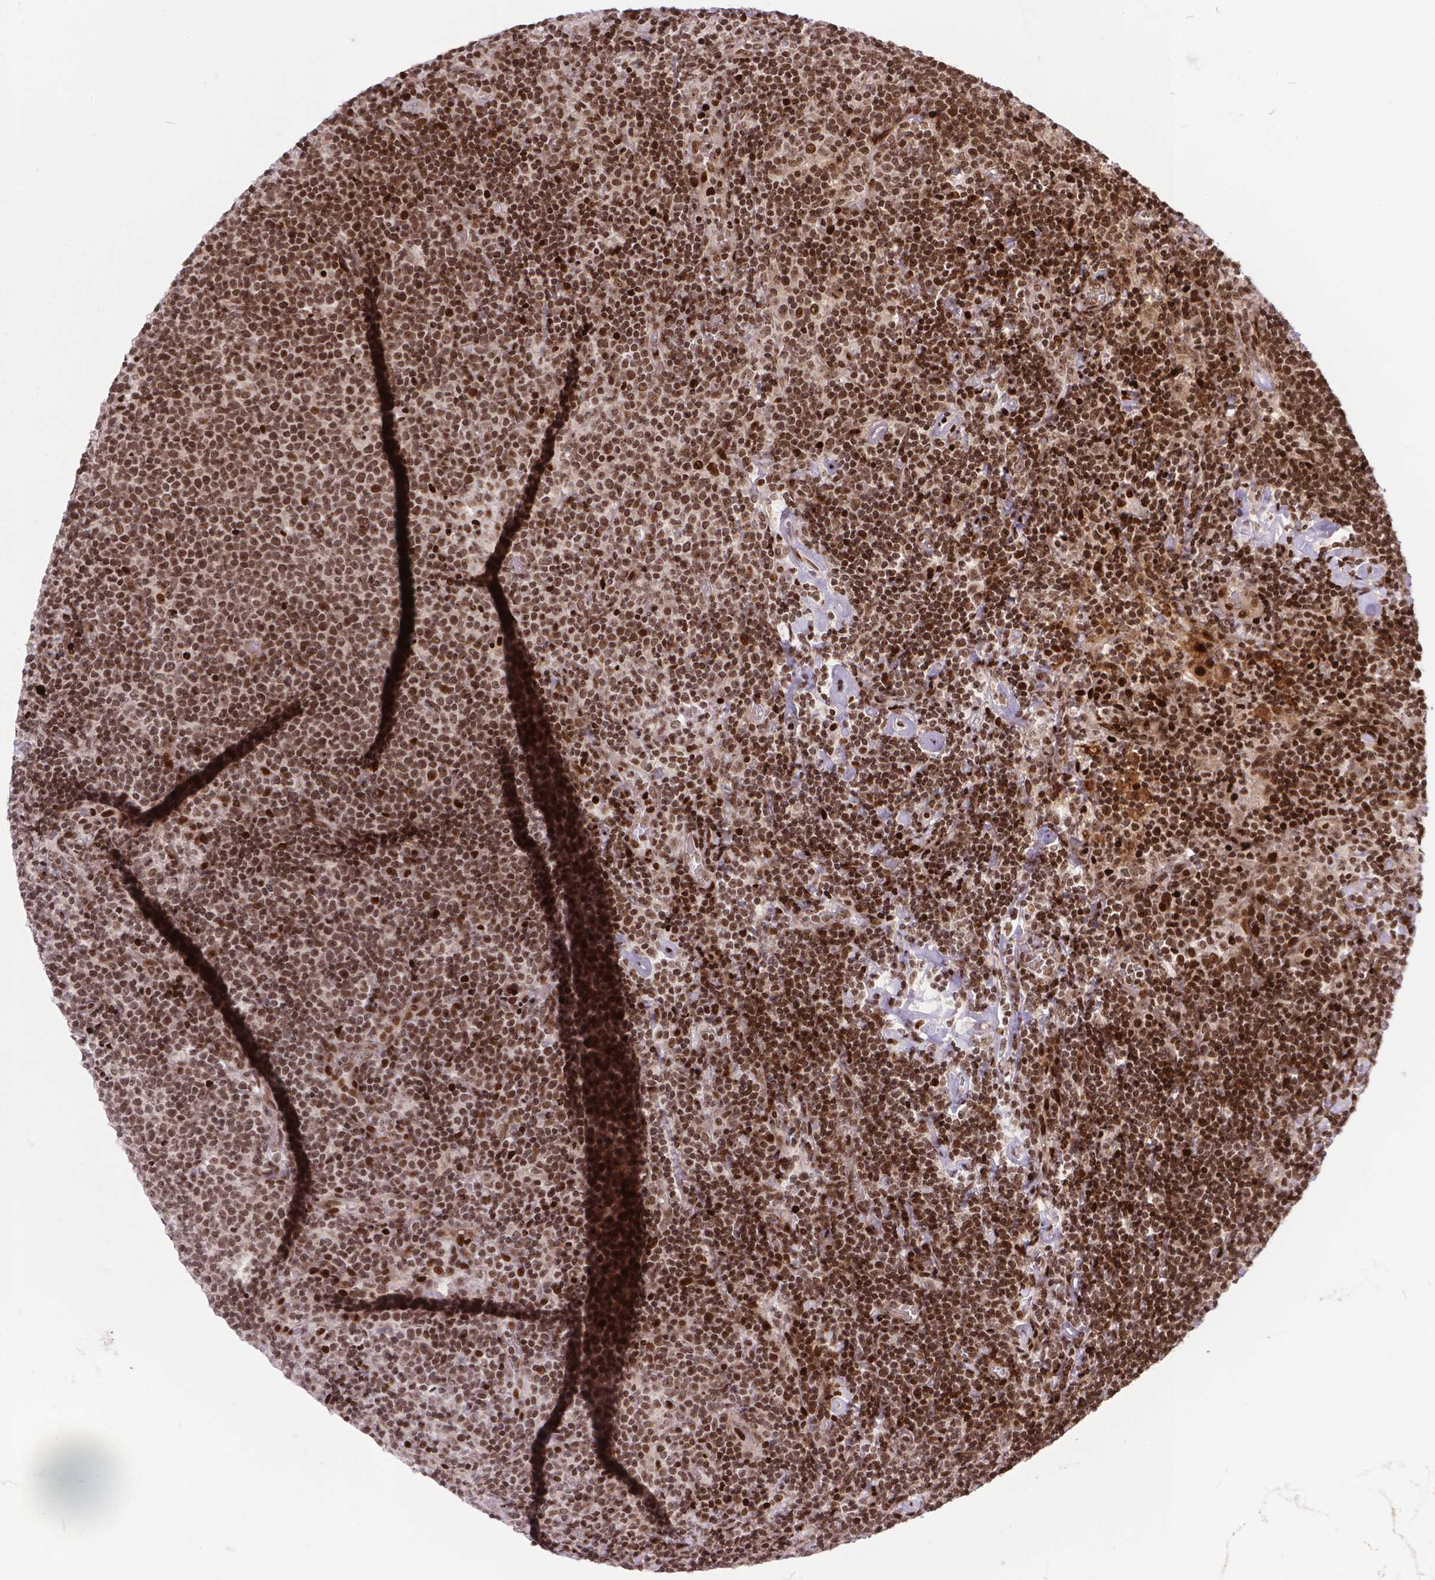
{"staining": {"intensity": "moderate", "quantity": ">75%", "location": "nuclear"}, "tissue": "lymphoma", "cell_type": "Tumor cells", "image_type": "cancer", "snomed": [{"axis": "morphology", "description": "Malignant lymphoma, non-Hodgkin's type, High grade"}, {"axis": "topography", "description": "Lymph node"}], "caption": "Malignant lymphoma, non-Hodgkin's type (high-grade) stained with immunohistochemistry shows moderate nuclear expression in about >75% of tumor cells.", "gene": "AMER1", "patient": {"sex": "male", "age": 61}}